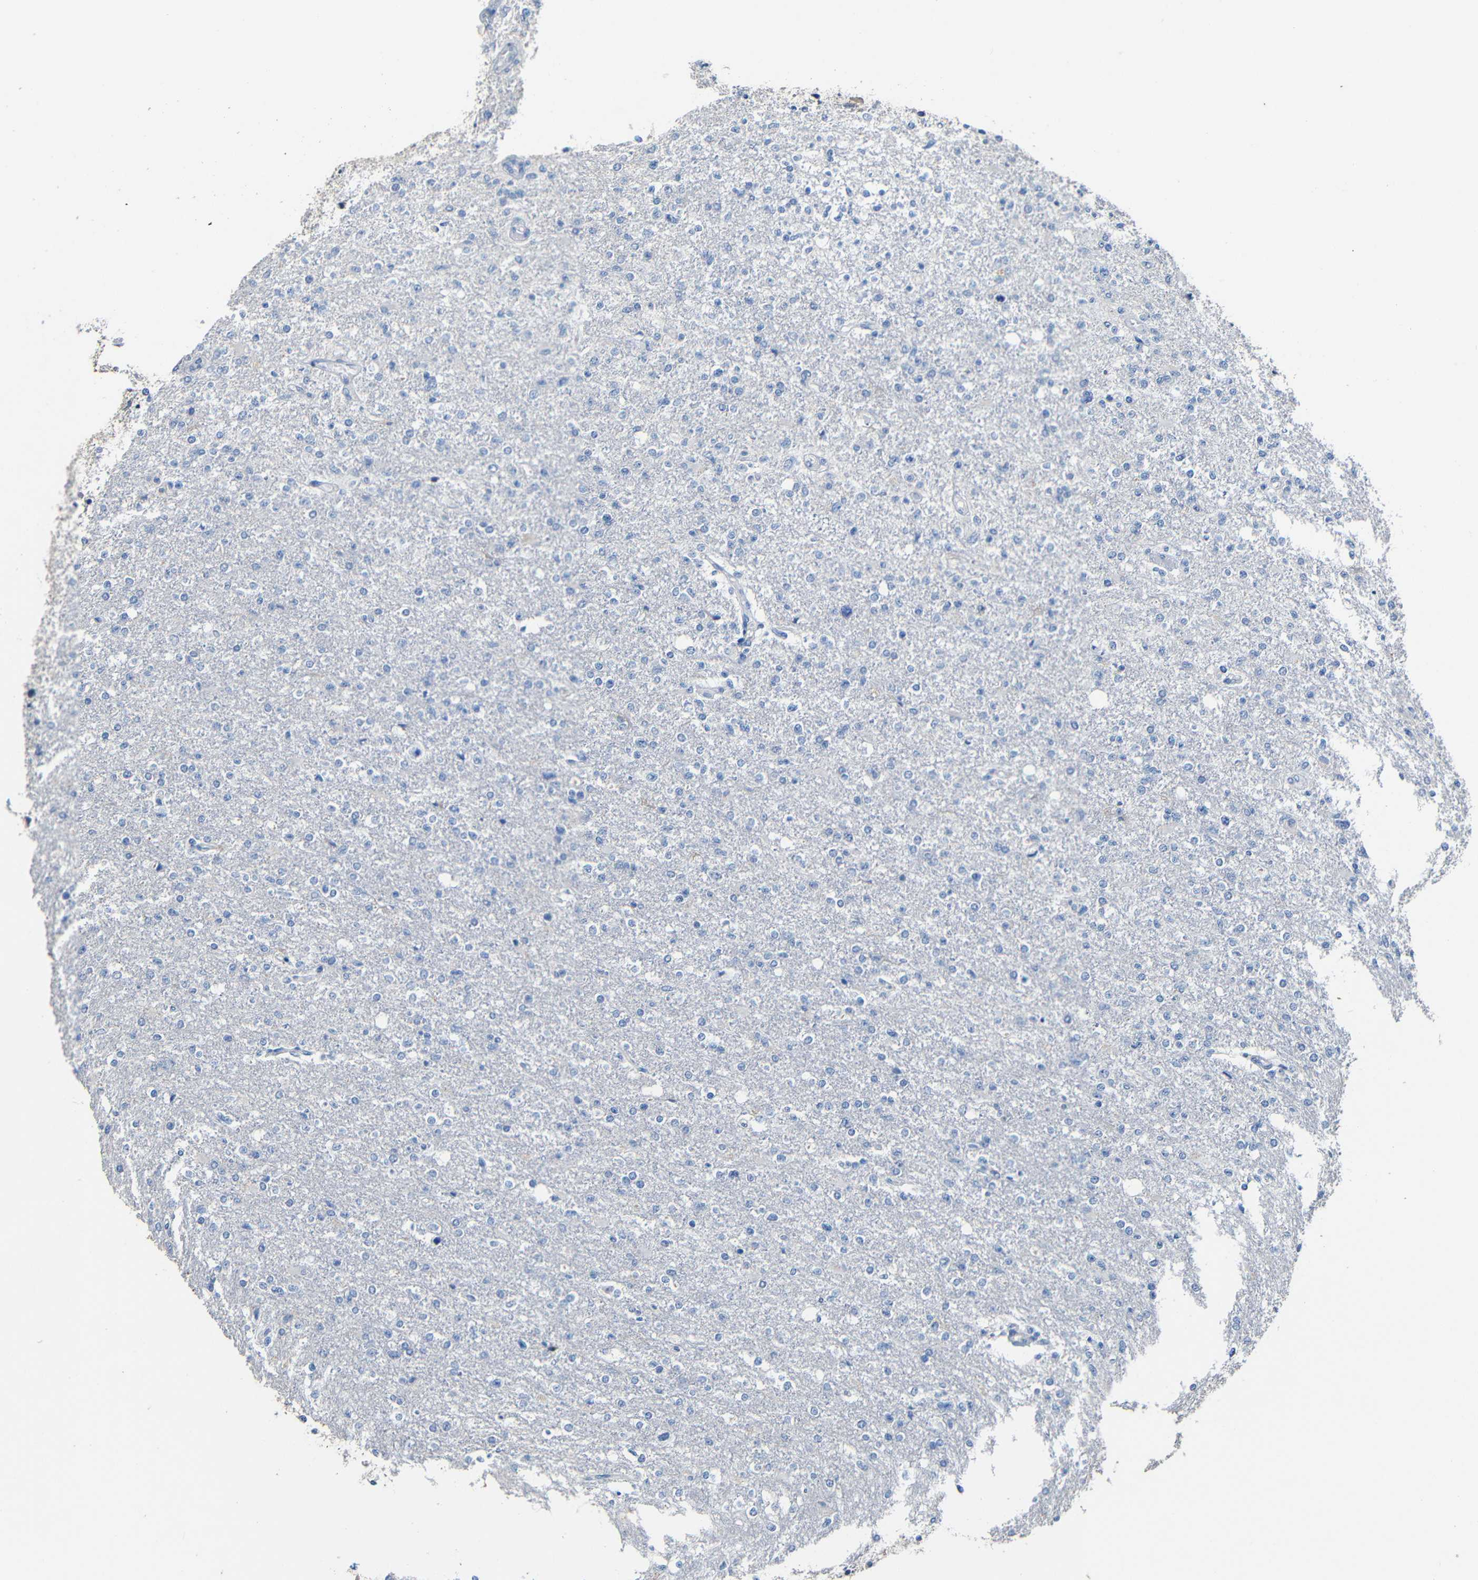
{"staining": {"intensity": "negative", "quantity": "none", "location": "none"}, "tissue": "glioma", "cell_type": "Tumor cells", "image_type": "cancer", "snomed": [{"axis": "morphology", "description": "Glioma, malignant, High grade"}, {"axis": "topography", "description": "Cerebral cortex"}], "caption": "Immunohistochemistry (IHC) image of neoplastic tissue: human glioma stained with DAB (3,3'-diaminobenzidine) shows no significant protein staining in tumor cells.", "gene": "ACKR2", "patient": {"sex": "male", "age": 76}}